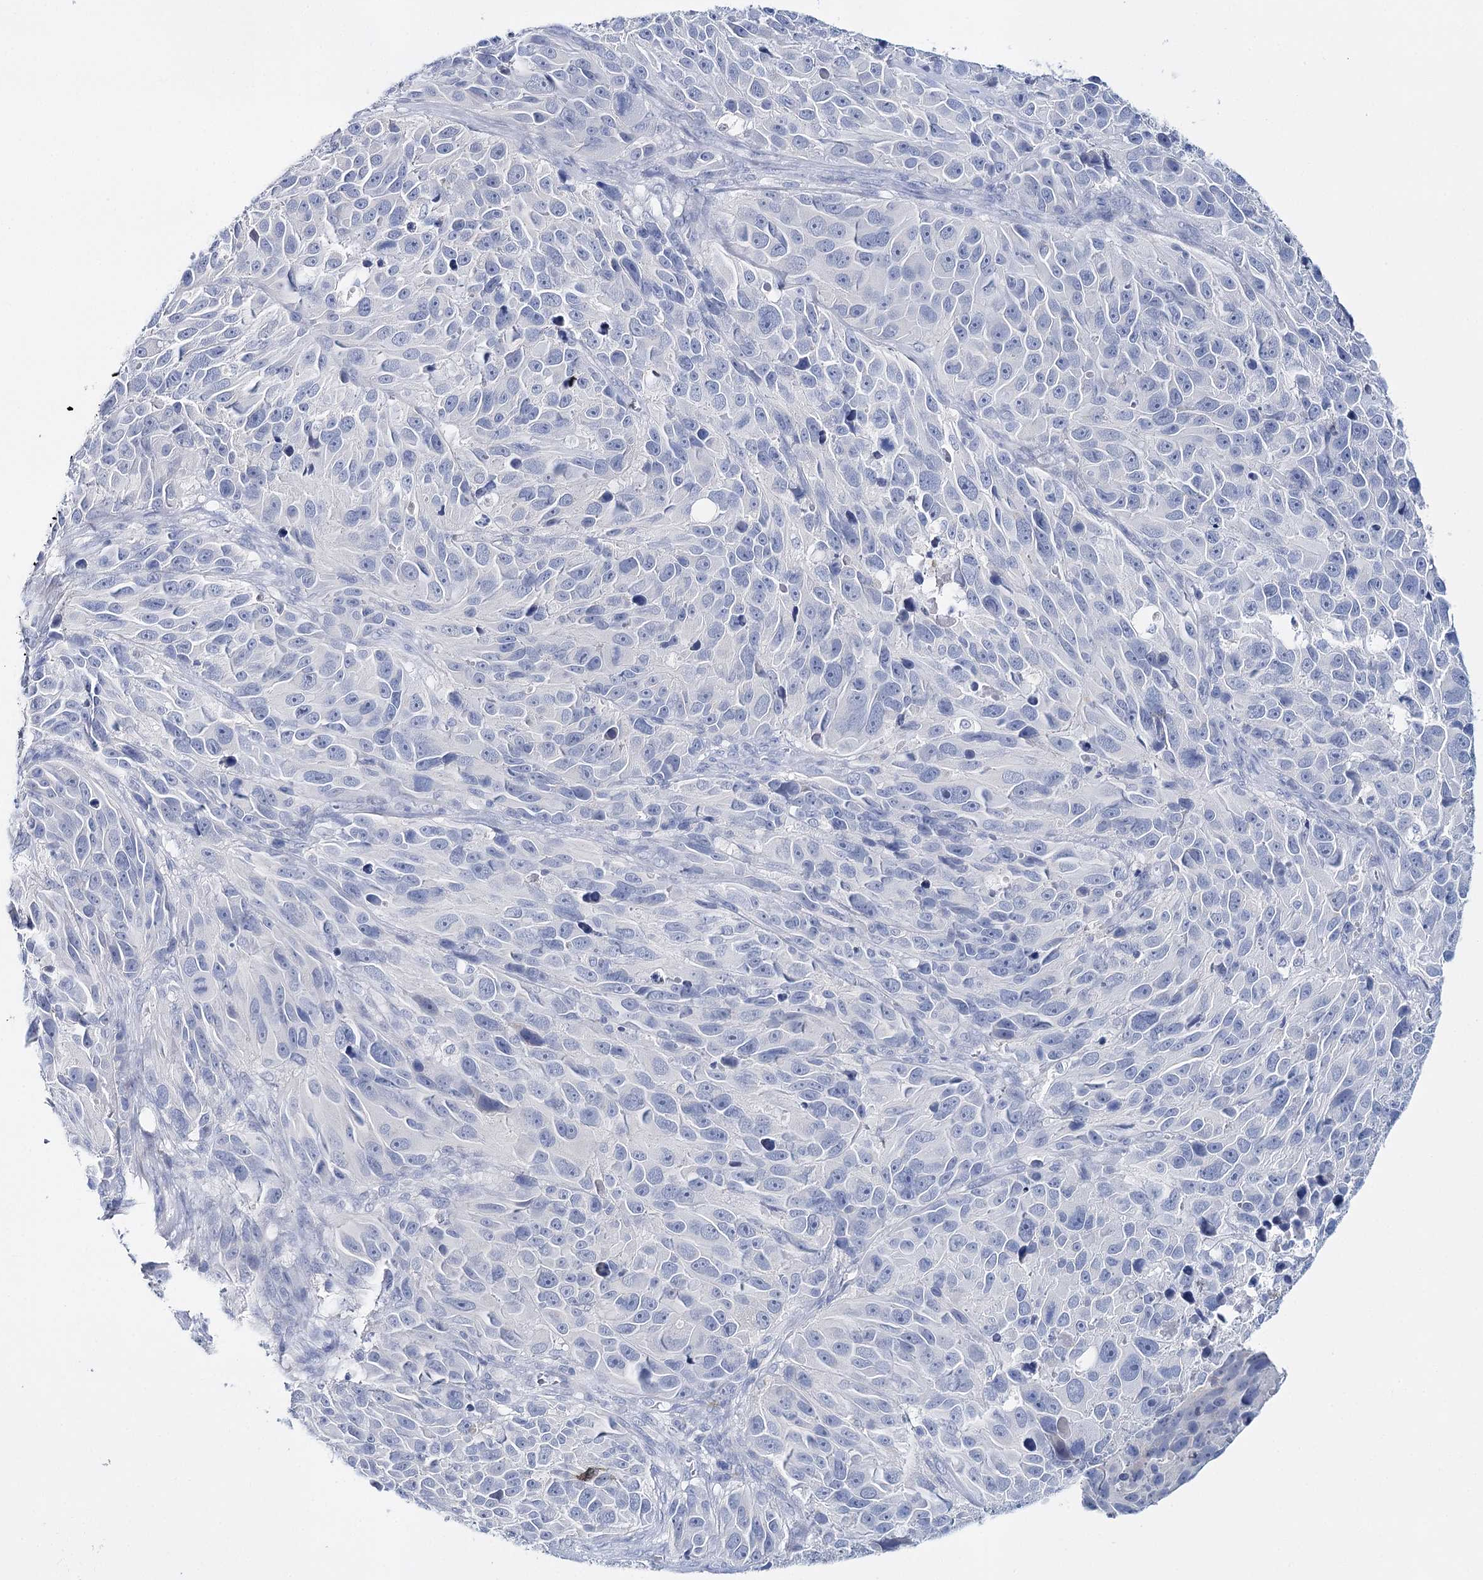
{"staining": {"intensity": "negative", "quantity": "none", "location": "none"}, "tissue": "melanoma", "cell_type": "Tumor cells", "image_type": "cancer", "snomed": [{"axis": "morphology", "description": "Malignant melanoma, NOS"}, {"axis": "topography", "description": "Skin"}], "caption": "IHC of human malignant melanoma reveals no positivity in tumor cells.", "gene": "CEACAM8", "patient": {"sex": "male", "age": 84}}